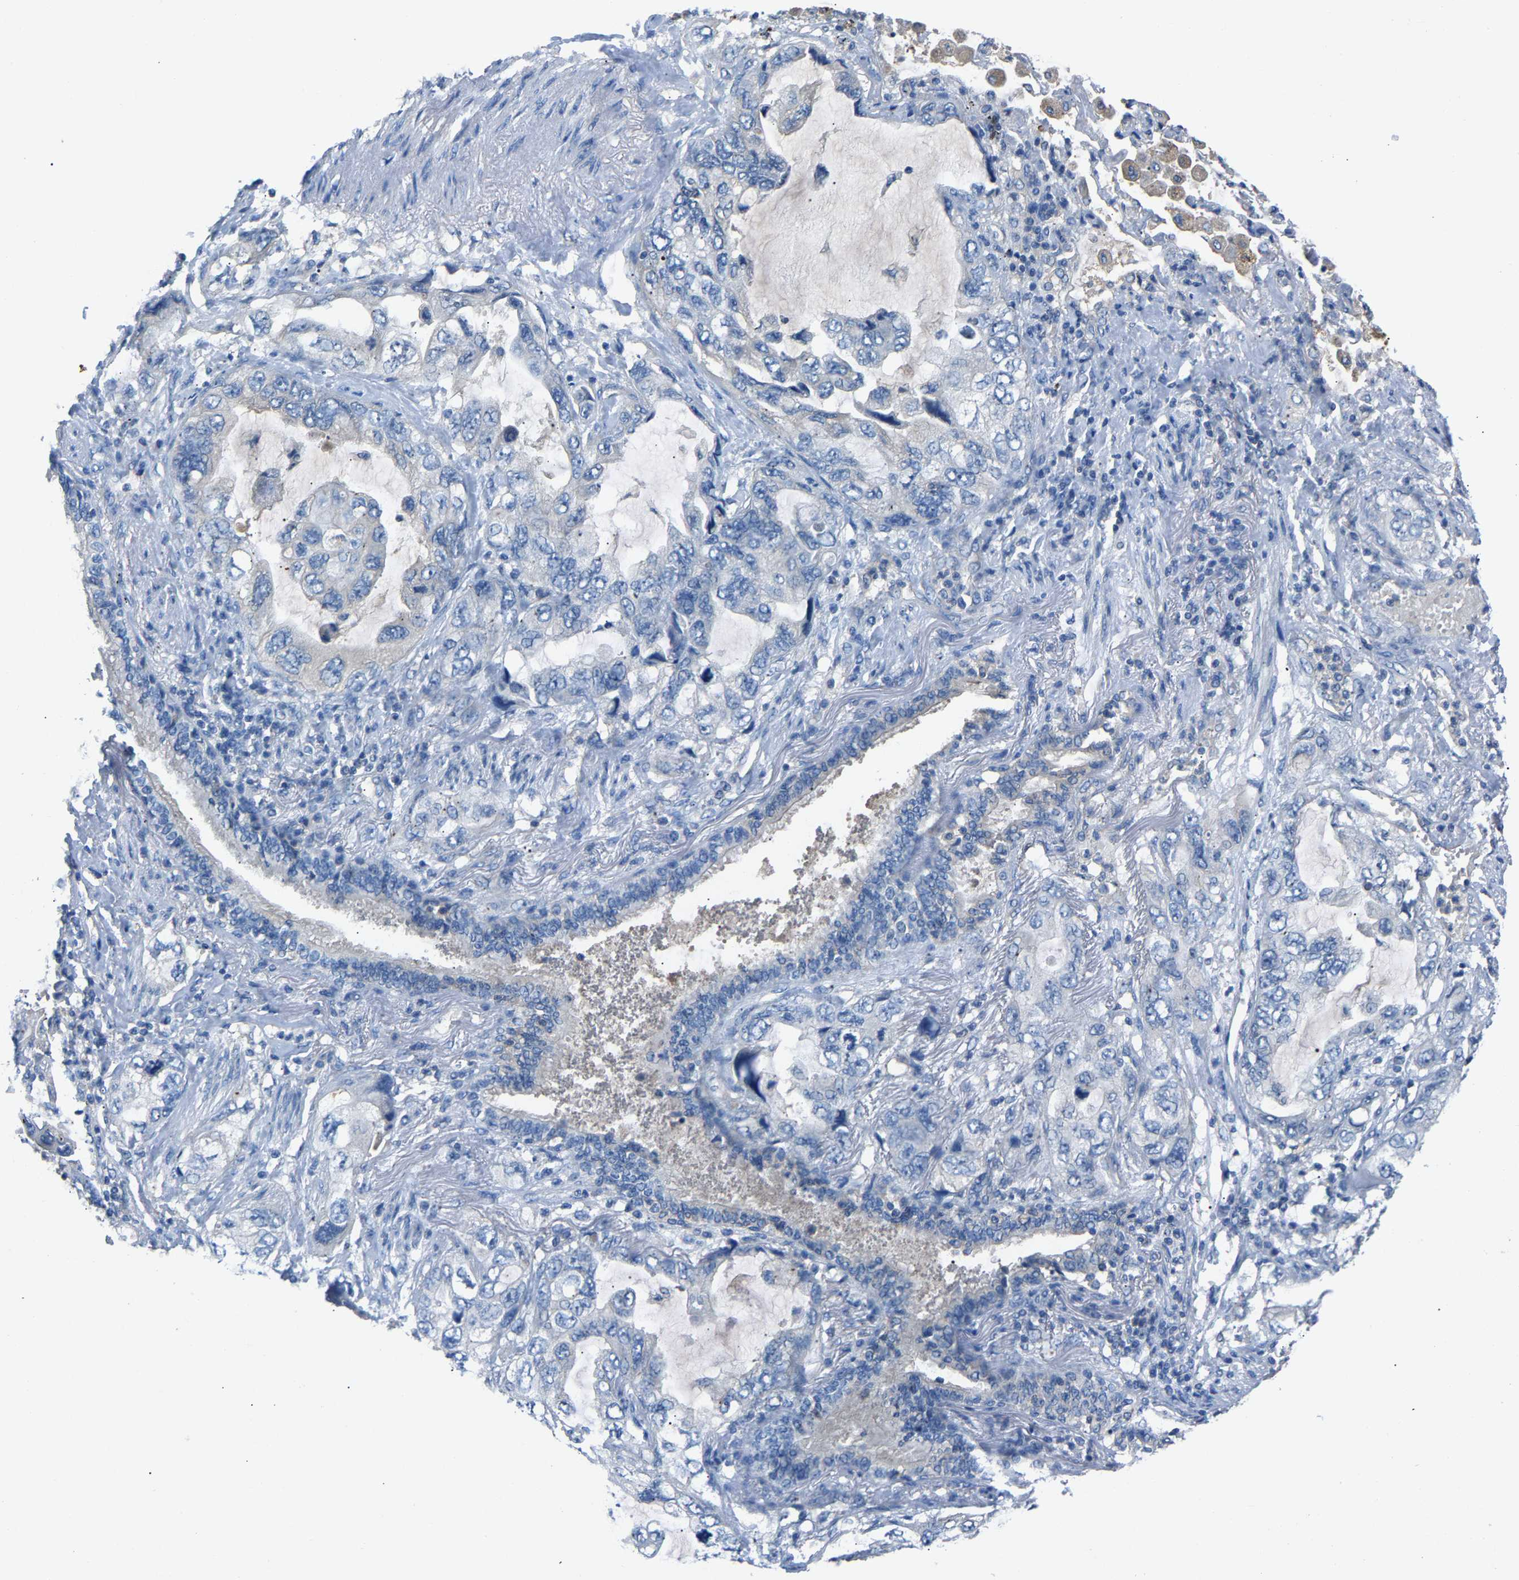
{"staining": {"intensity": "negative", "quantity": "none", "location": "none"}, "tissue": "lung cancer", "cell_type": "Tumor cells", "image_type": "cancer", "snomed": [{"axis": "morphology", "description": "Squamous cell carcinoma, NOS"}, {"axis": "topography", "description": "Lung"}], "caption": "This micrograph is of lung cancer (squamous cell carcinoma) stained with IHC to label a protein in brown with the nuclei are counter-stained blue. There is no positivity in tumor cells.", "gene": "DNAAF5", "patient": {"sex": "female", "age": 73}}